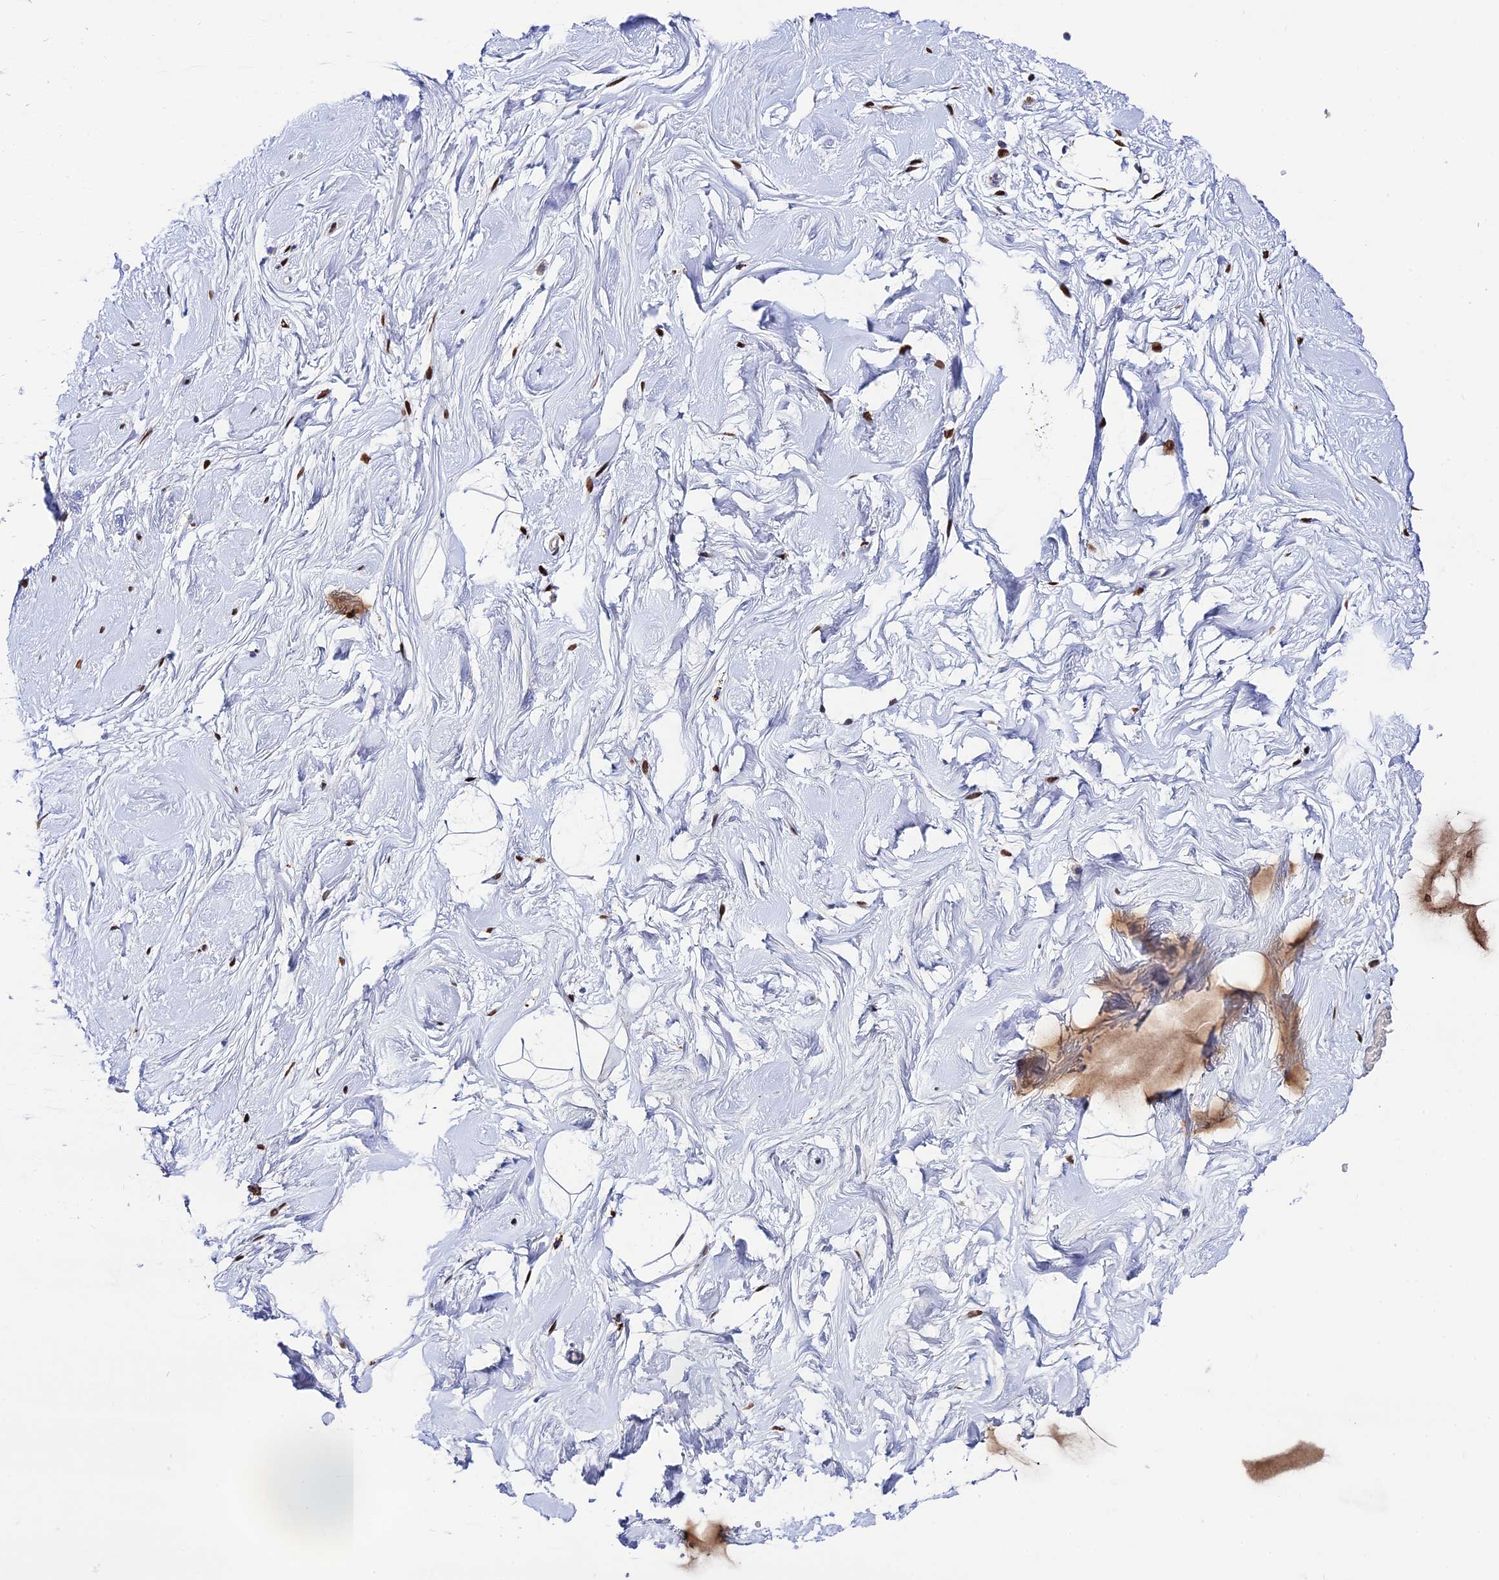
{"staining": {"intensity": "moderate", "quantity": "<25%", "location": "nuclear"}, "tissue": "breast", "cell_type": "Adipocytes", "image_type": "normal", "snomed": [{"axis": "morphology", "description": "Normal tissue, NOS"}, {"axis": "morphology", "description": "Adenoma, NOS"}, {"axis": "topography", "description": "Breast"}], "caption": "Unremarkable breast exhibits moderate nuclear positivity in about <25% of adipocytes (DAB (3,3'-diaminobenzidine) IHC, brown staining for protein, blue staining for nuclei)..", "gene": "HIC1", "patient": {"sex": "female", "age": 23}}